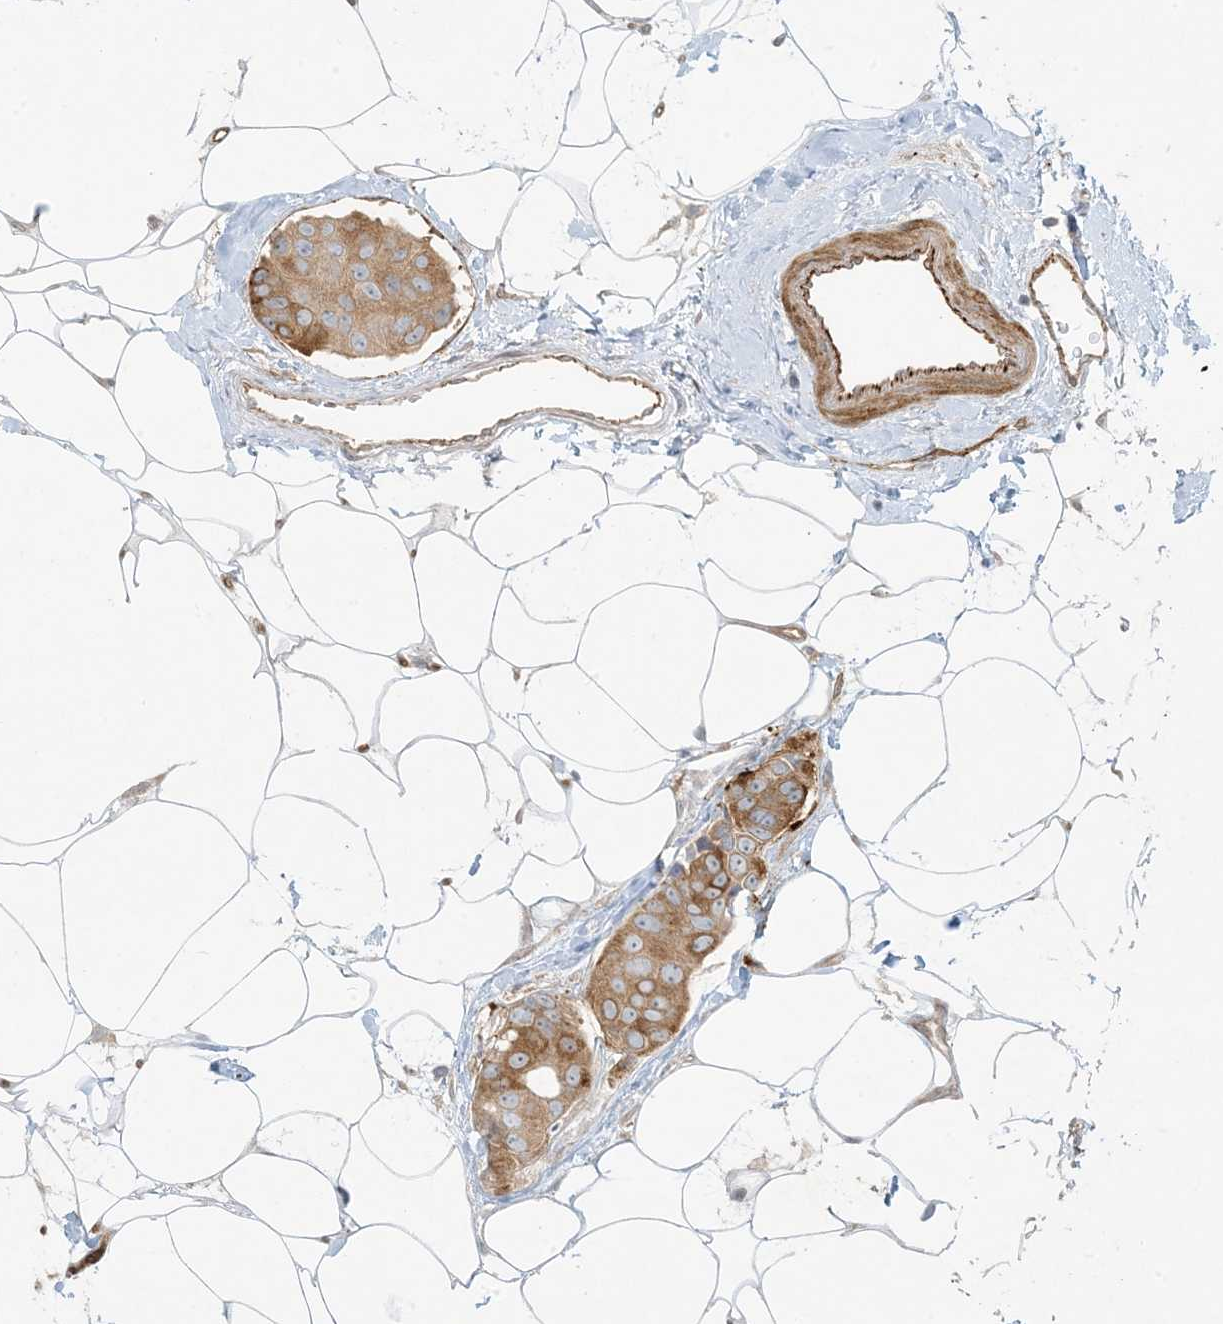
{"staining": {"intensity": "moderate", "quantity": ">75%", "location": "cytoplasmic/membranous"}, "tissue": "breast cancer", "cell_type": "Tumor cells", "image_type": "cancer", "snomed": [{"axis": "morphology", "description": "Normal tissue, NOS"}, {"axis": "morphology", "description": "Duct carcinoma"}, {"axis": "topography", "description": "Breast"}], "caption": "Immunohistochemistry image of neoplastic tissue: human breast intraductal carcinoma stained using immunohistochemistry (IHC) reveals medium levels of moderate protein expression localized specifically in the cytoplasmic/membranous of tumor cells, appearing as a cytoplasmic/membranous brown color.", "gene": "BCORL1", "patient": {"sex": "female", "age": 39}}